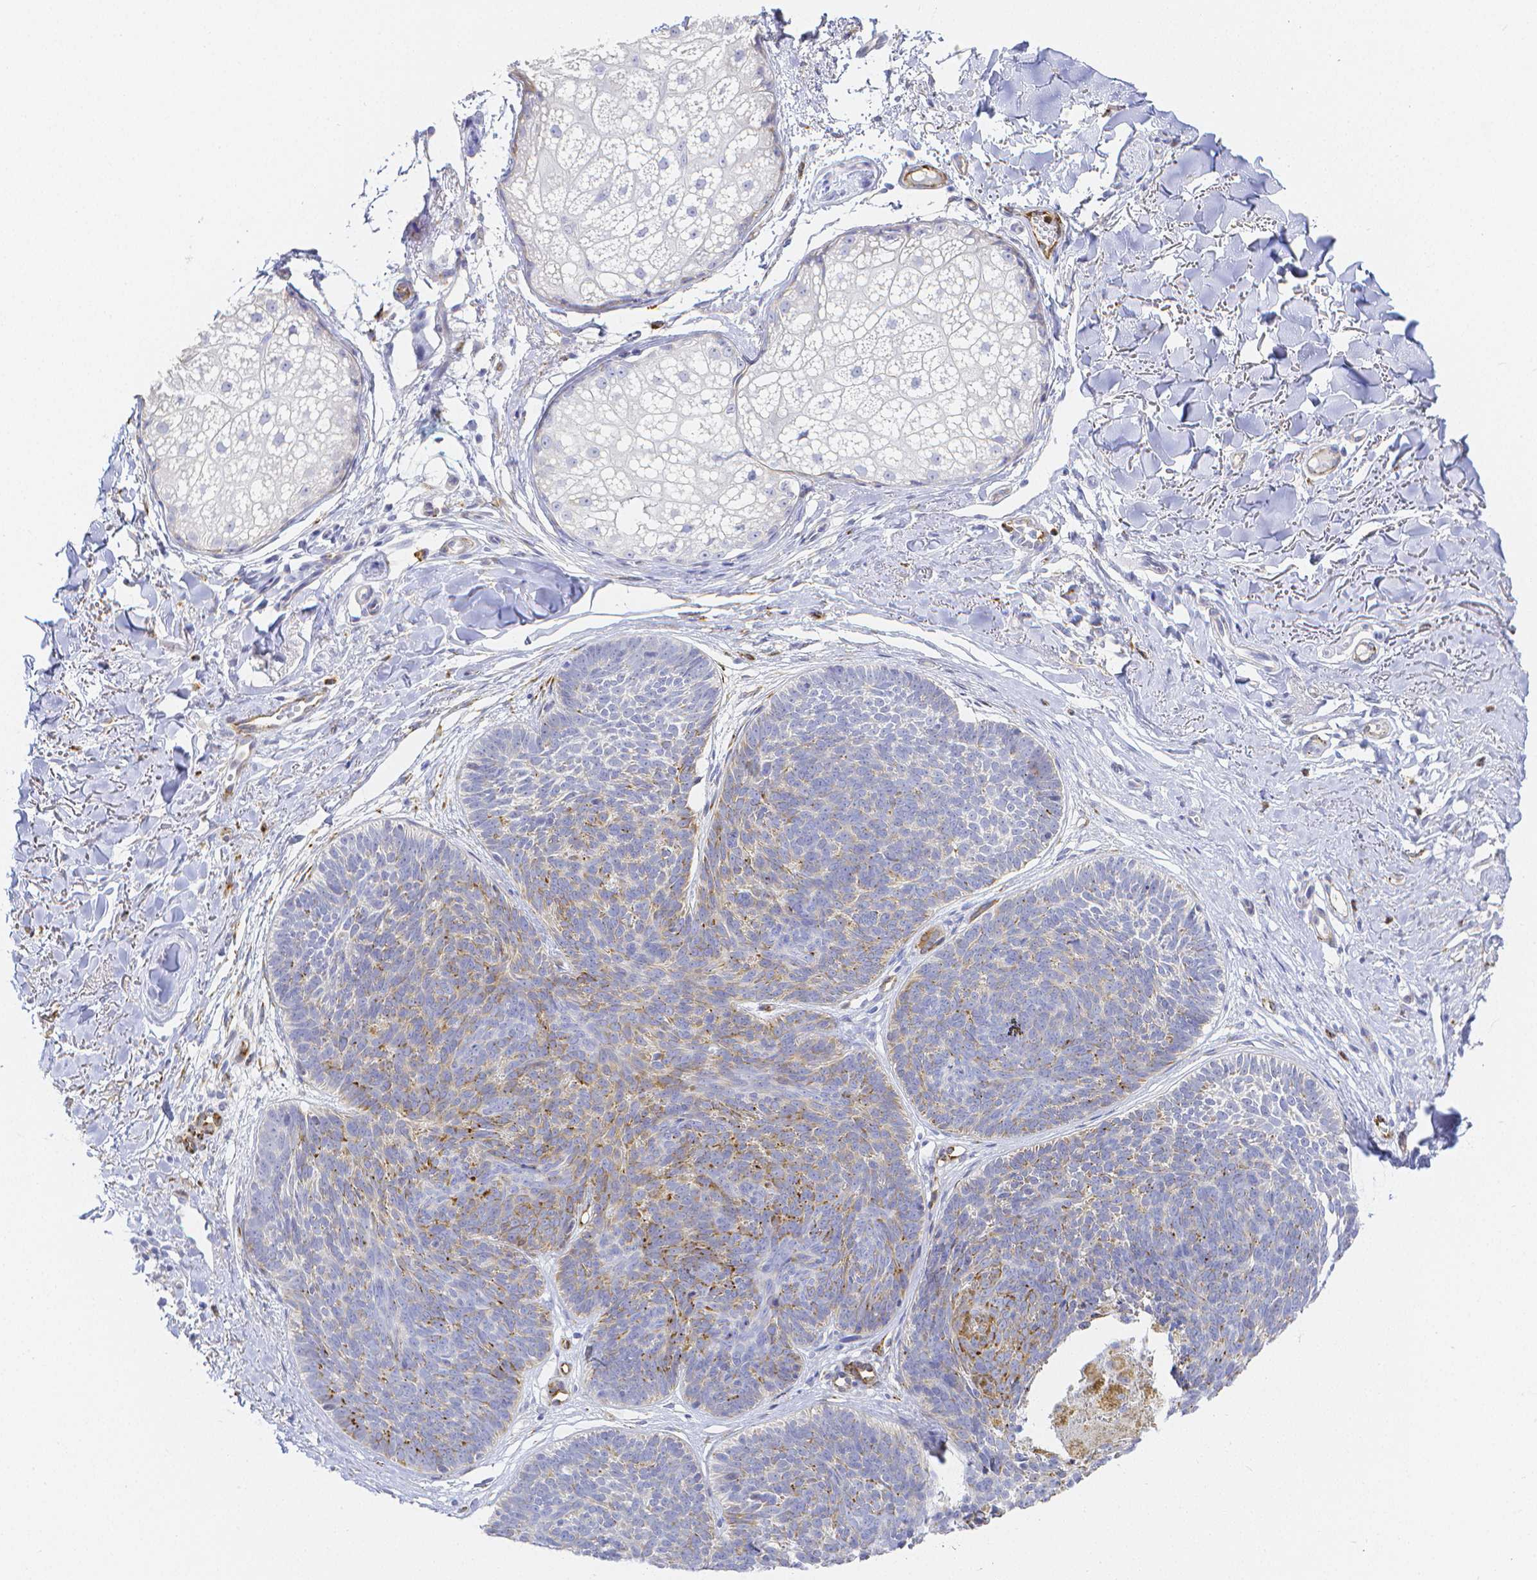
{"staining": {"intensity": "strong", "quantity": "<25%", "location": "cytoplasmic/membranous"}, "tissue": "skin cancer", "cell_type": "Tumor cells", "image_type": "cancer", "snomed": [{"axis": "morphology", "description": "Basal cell carcinoma"}, {"axis": "topography", "description": "Skin"}, {"axis": "topography", "description": "Skin of neck"}, {"axis": "topography", "description": "Skin of shoulder"}, {"axis": "topography", "description": "Skin of back"}], "caption": "IHC image of neoplastic tissue: human skin basal cell carcinoma stained using IHC reveals medium levels of strong protein expression localized specifically in the cytoplasmic/membranous of tumor cells, appearing as a cytoplasmic/membranous brown color.", "gene": "SMURF1", "patient": {"sex": "male", "age": 80}}